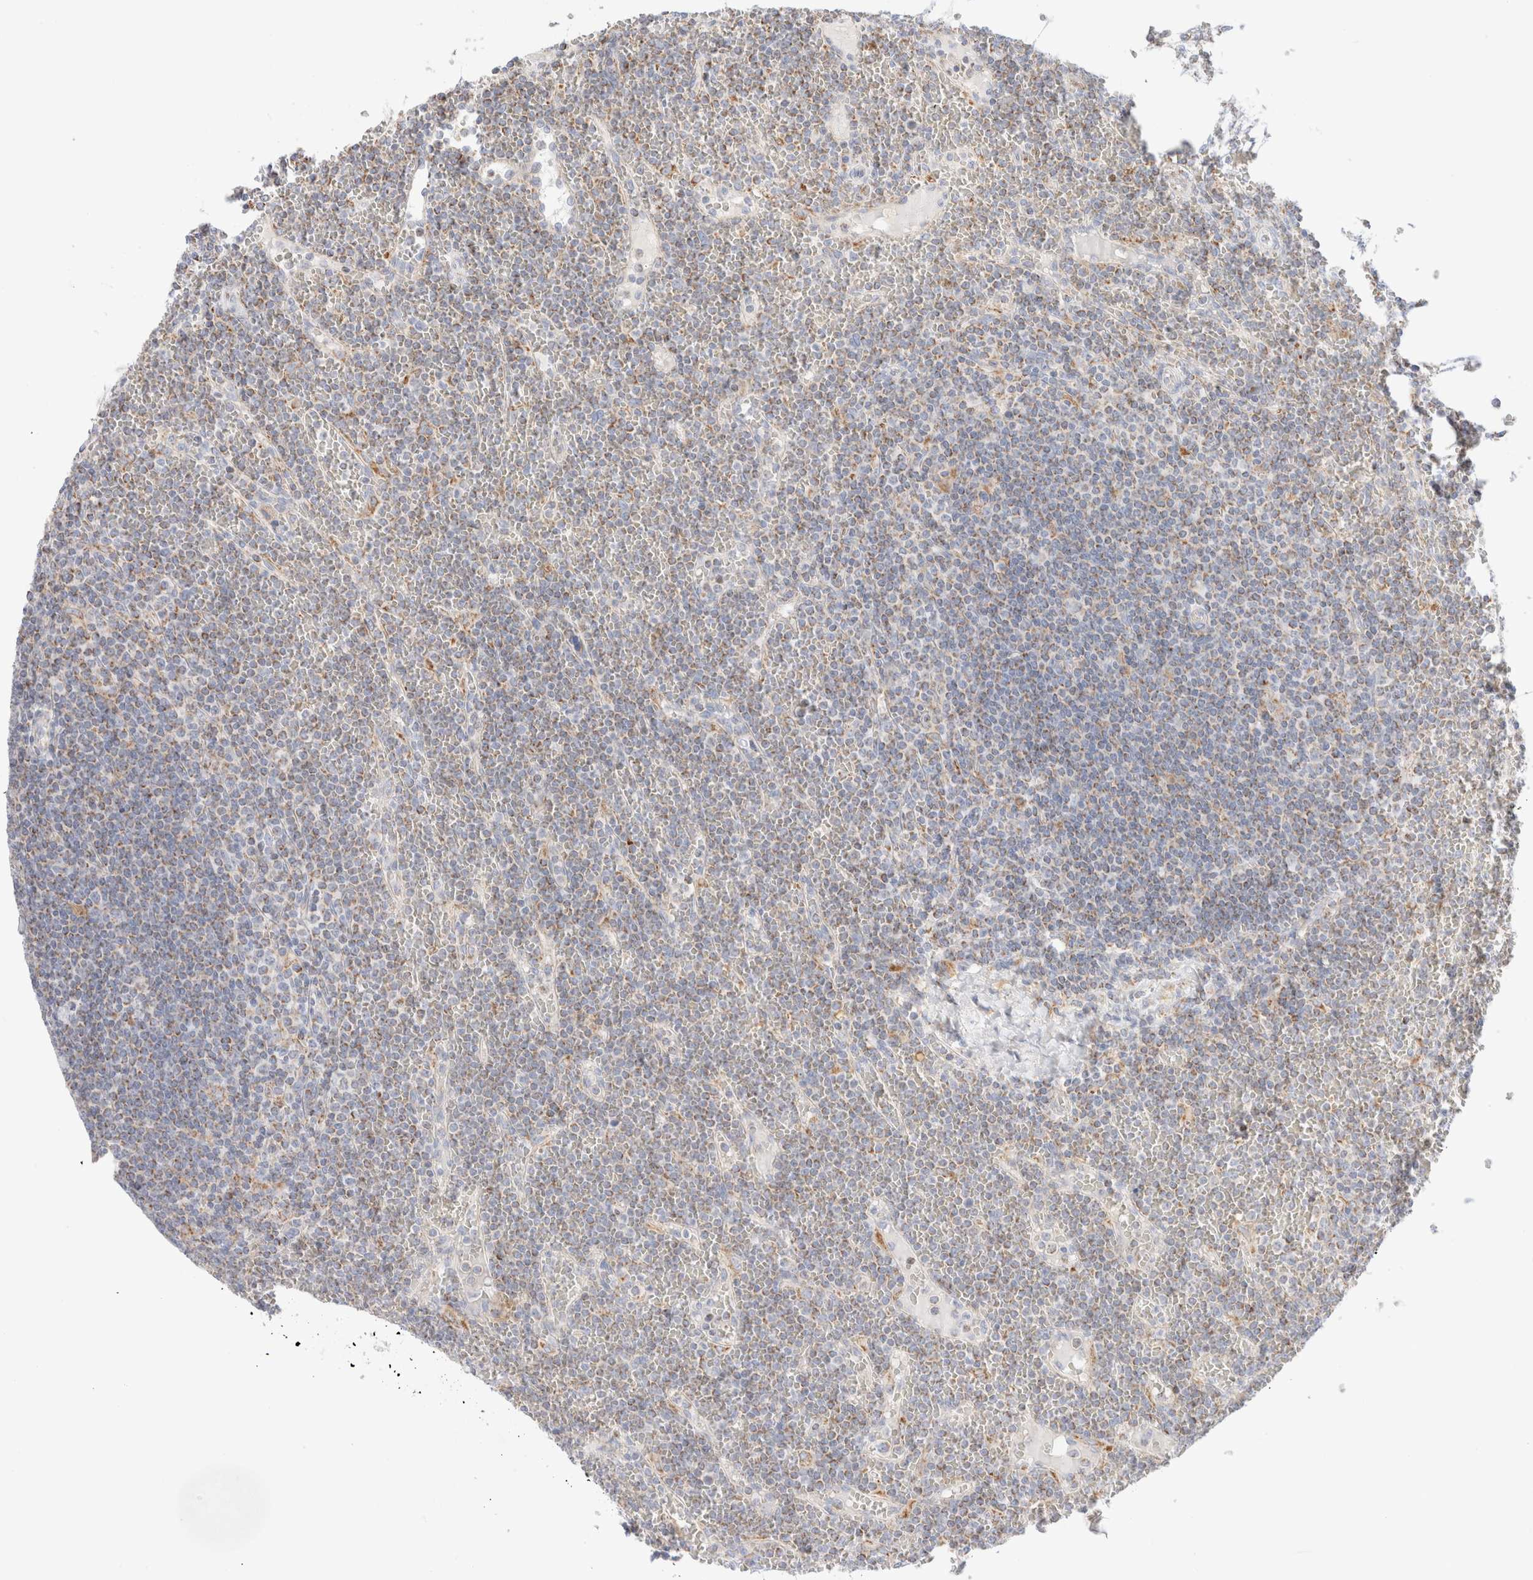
{"staining": {"intensity": "weak", "quantity": "<25%", "location": "cytoplasmic/membranous"}, "tissue": "lymphoma", "cell_type": "Tumor cells", "image_type": "cancer", "snomed": [{"axis": "morphology", "description": "Malignant lymphoma, non-Hodgkin's type, Low grade"}, {"axis": "topography", "description": "Spleen"}], "caption": "Lymphoma stained for a protein using immunohistochemistry demonstrates no expression tumor cells.", "gene": "ATP6V1C1", "patient": {"sex": "female", "age": 19}}